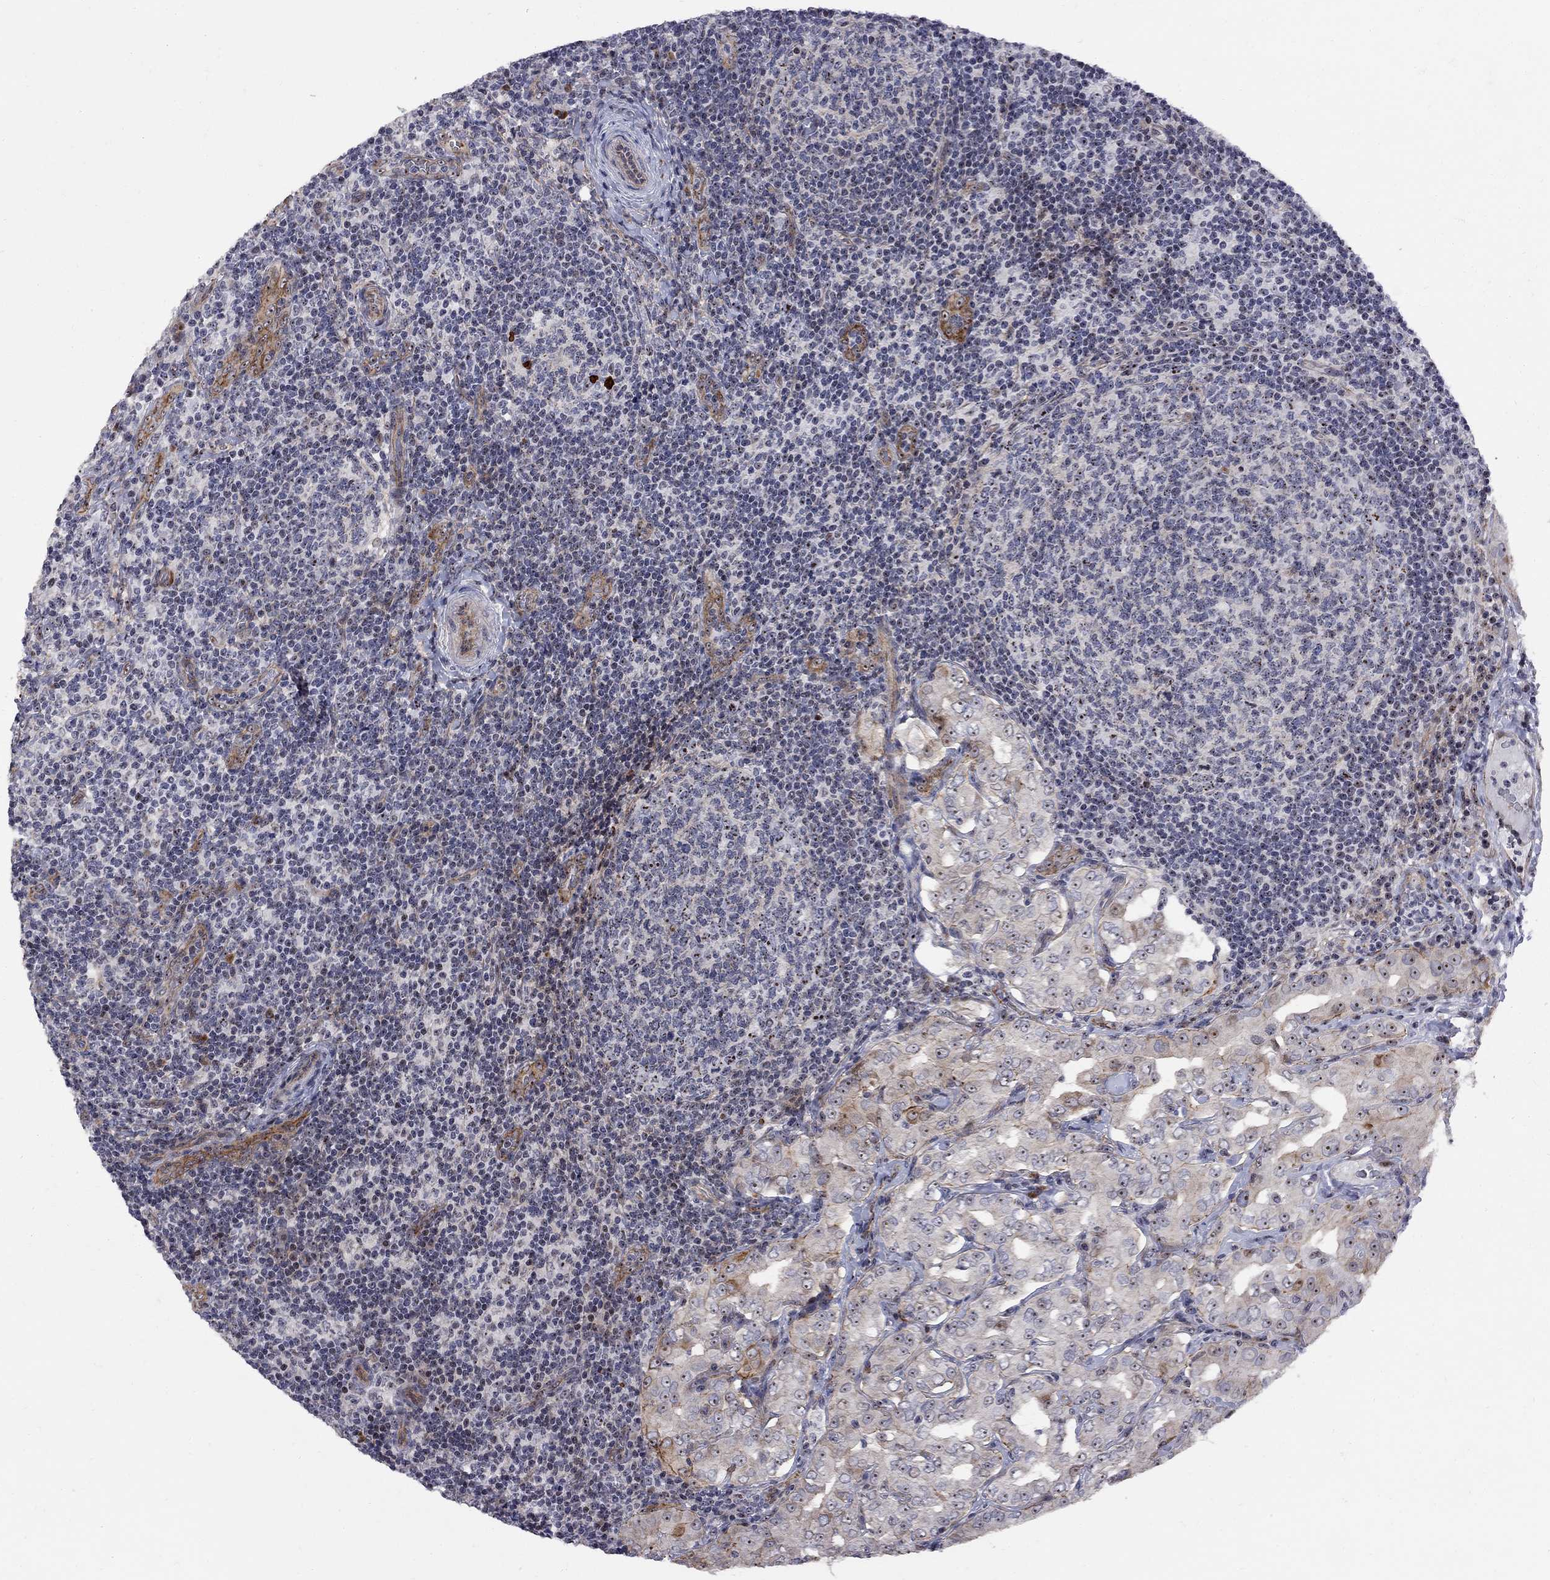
{"staining": {"intensity": "moderate", "quantity": ">75%", "location": "nuclear"}, "tissue": "thyroid cancer", "cell_type": "Tumor cells", "image_type": "cancer", "snomed": [{"axis": "morphology", "description": "Papillary adenocarcinoma, NOS"}, {"axis": "topography", "description": "Thyroid gland"}], "caption": "DAB immunohistochemical staining of human thyroid cancer exhibits moderate nuclear protein positivity in about >75% of tumor cells. (DAB IHC with brightfield microscopy, high magnification).", "gene": "DHX33", "patient": {"sex": "male", "age": 61}}